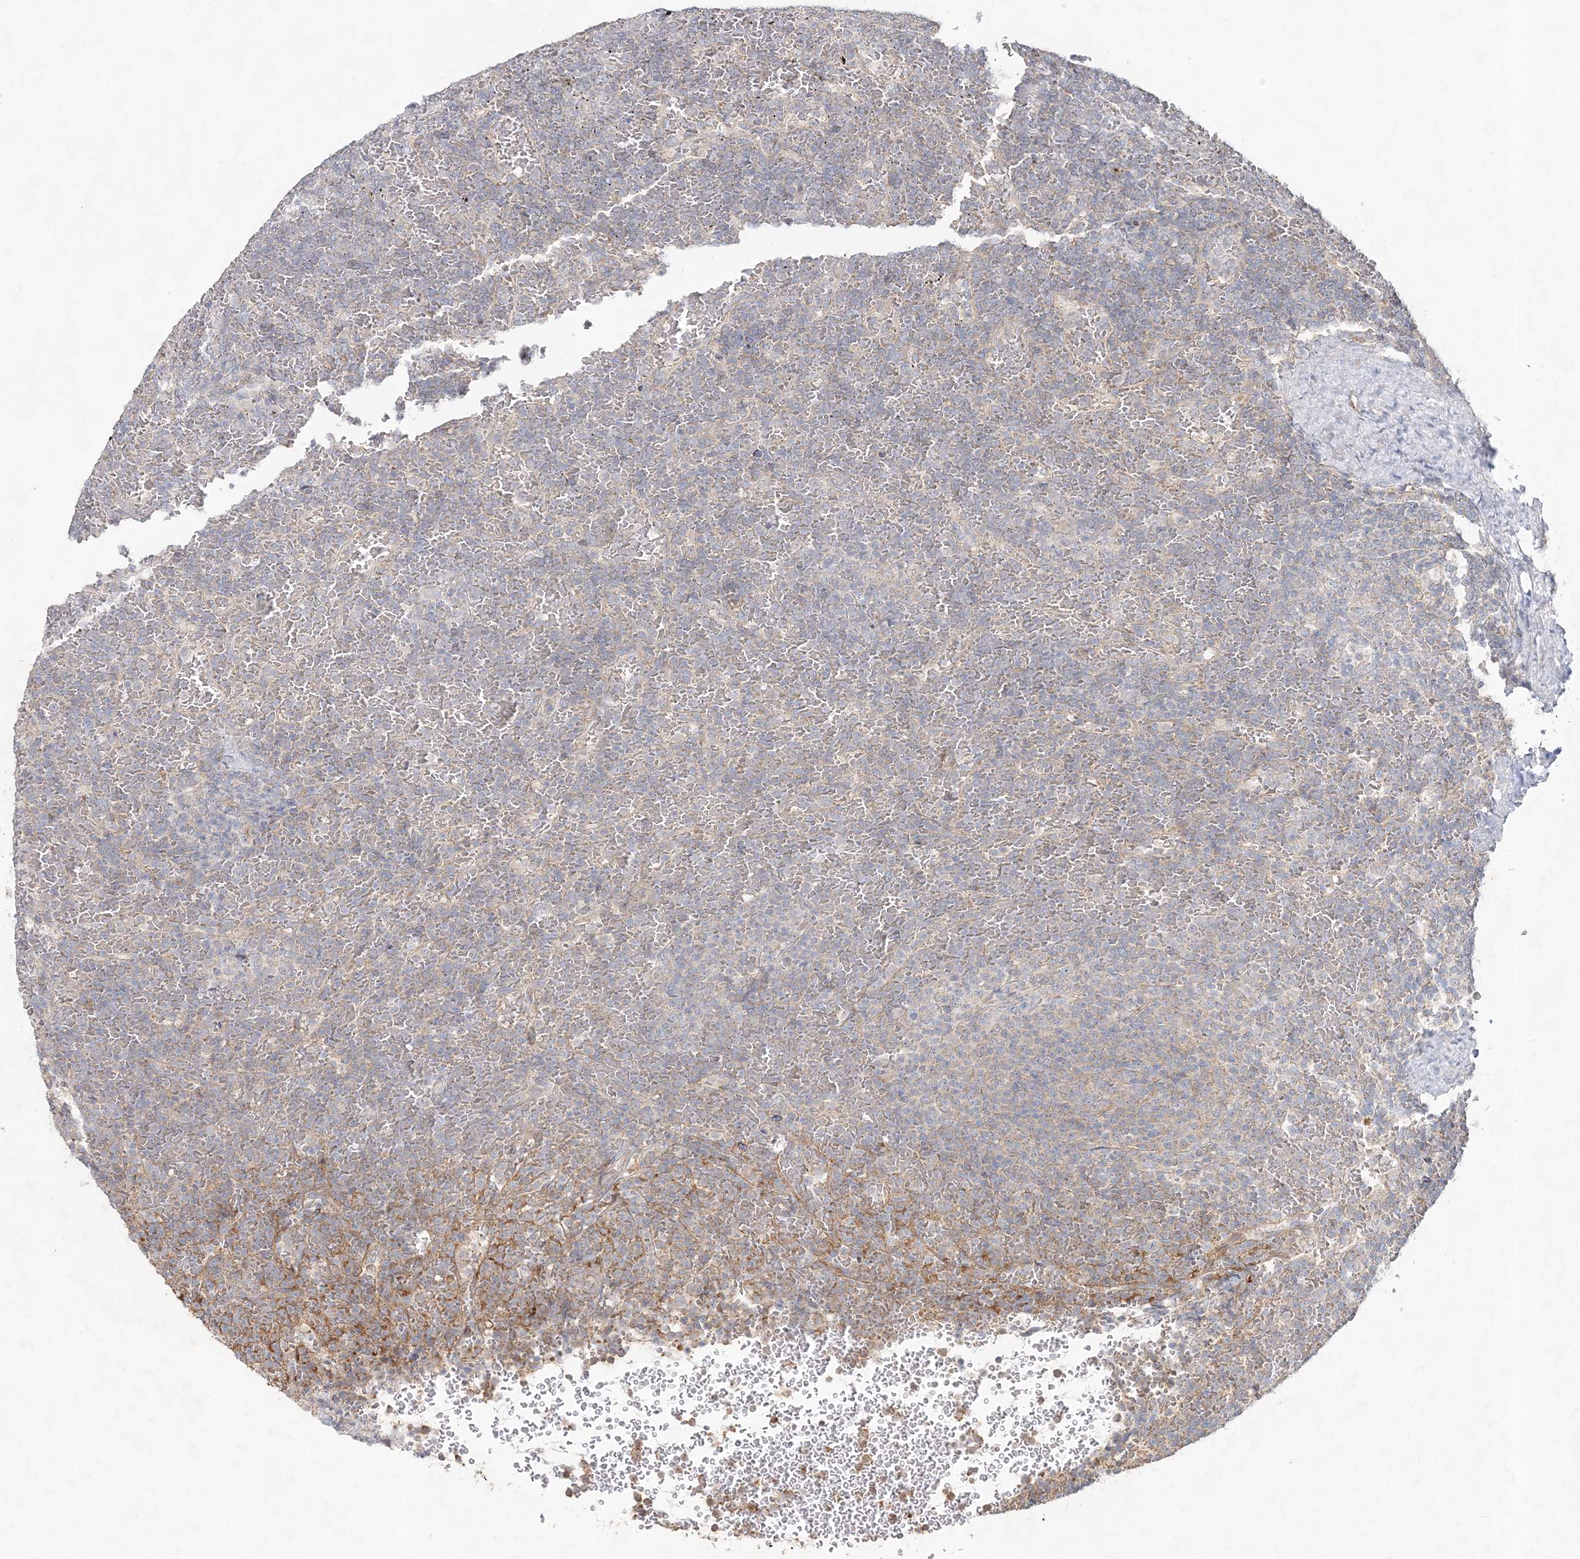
{"staining": {"intensity": "negative", "quantity": "none", "location": "none"}, "tissue": "lymphoma", "cell_type": "Tumor cells", "image_type": "cancer", "snomed": [{"axis": "morphology", "description": "Malignant lymphoma, non-Hodgkin's type, Low grade"}, {"axis": "topography", "description": "Spleen"}], "caption": "An image of human lymphoma is negative for staining in tumor cells. The staining is performed using DAB brown chromogen with nuclei counter-stained in using hematoxylin.", "gene": "RAB14", "patient": {"sex": "female", "age": 77}}